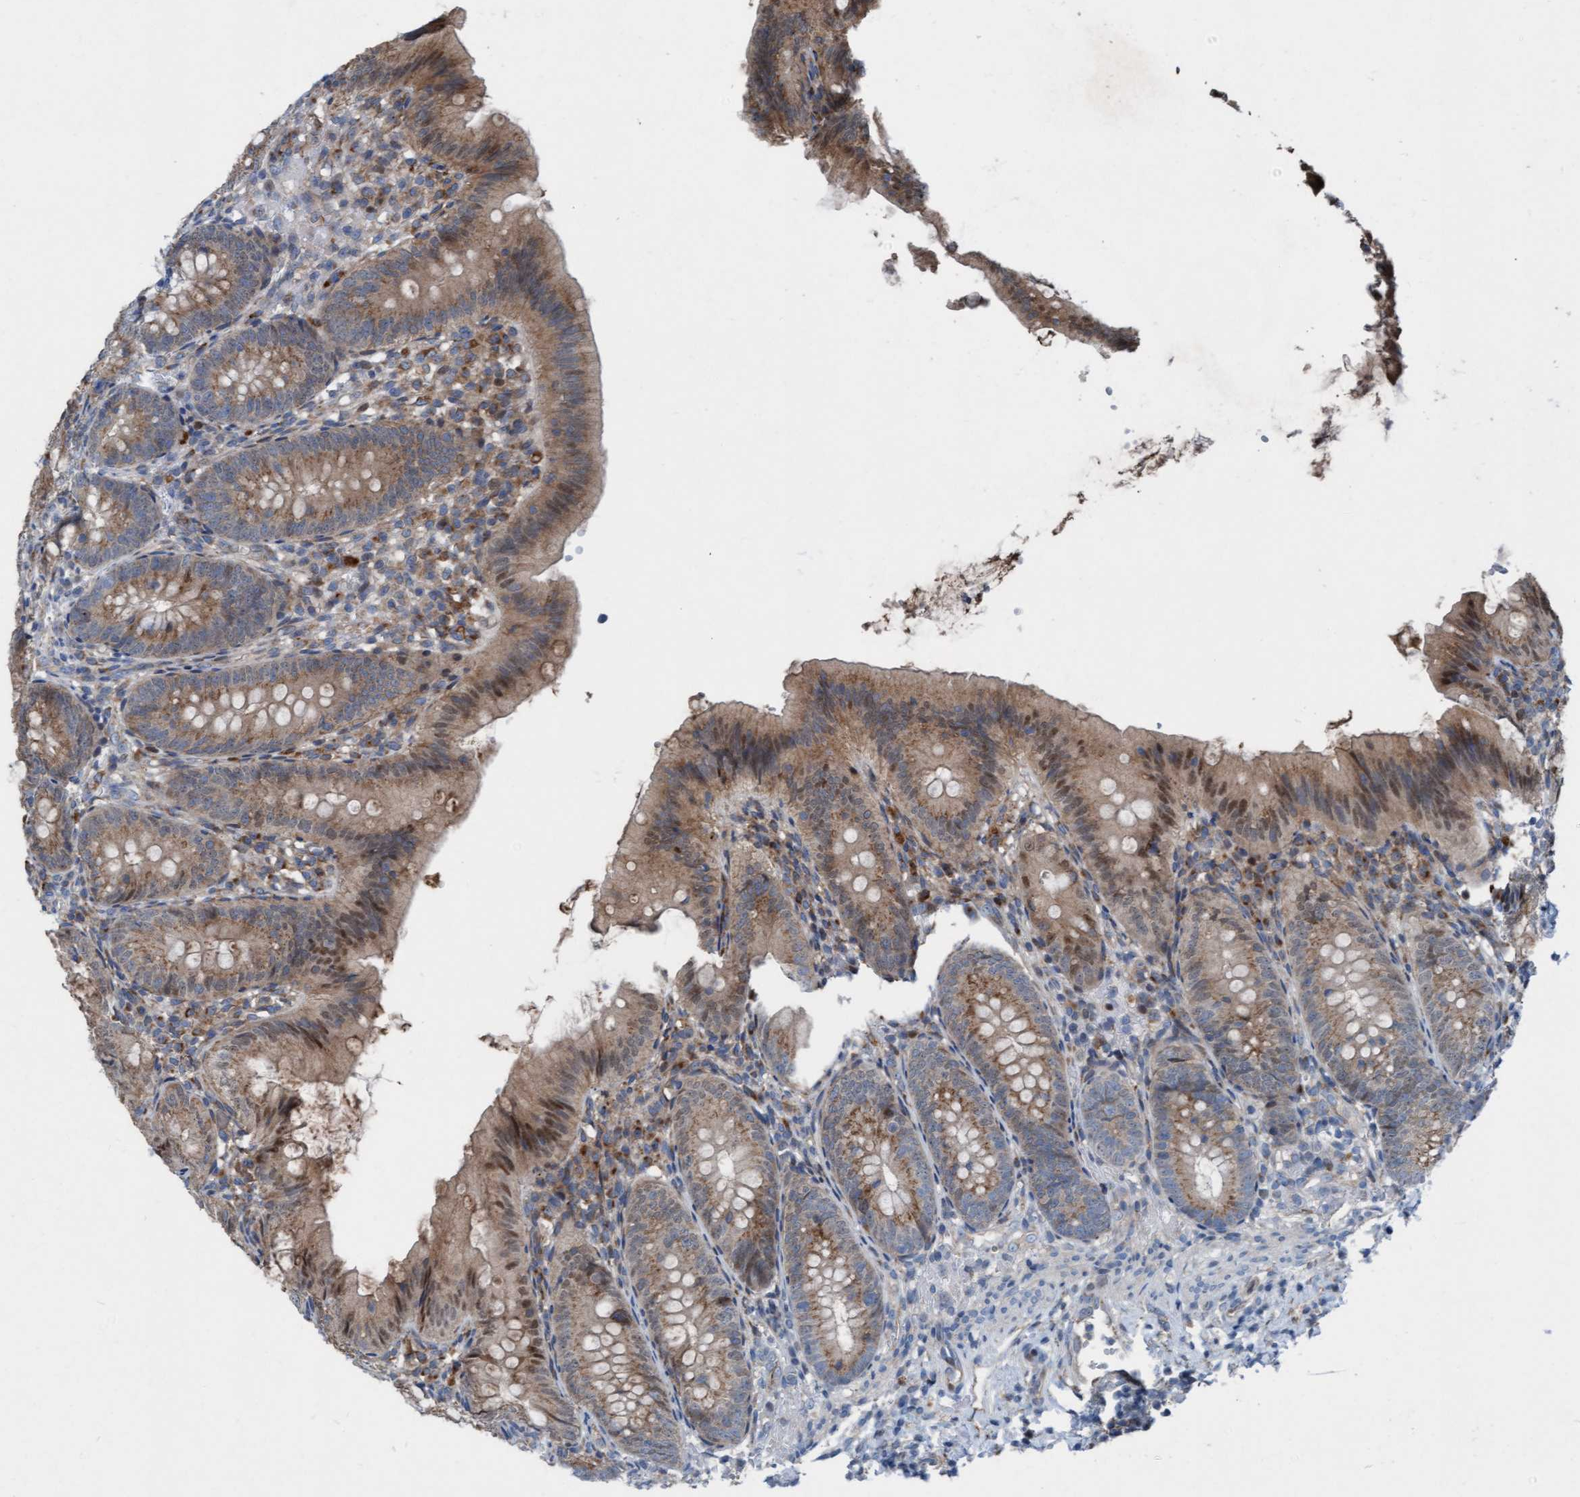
{"staining": {"intensity": "strong", "quantity": "25%-75%", "location": "cytoplasmic/membranous,nuclear"}, "tissue": "appendix", "cell_type": "Glandular cells", "image_type": "normal", "snomed": [{"axis": "morphology", "description": "Normal tissue, NOS"}, {"axis": "topography", "description": "Appendix"}], "caption": "About 25%-75% of glandular cells in benign human appendix exhibit strong cytoplasmic/membranous,nuclear protein positivity as visualized by brown immunohistochemical staining.", "gene": "KLHL26", "patient": {"sex": "male", "age": 1}}